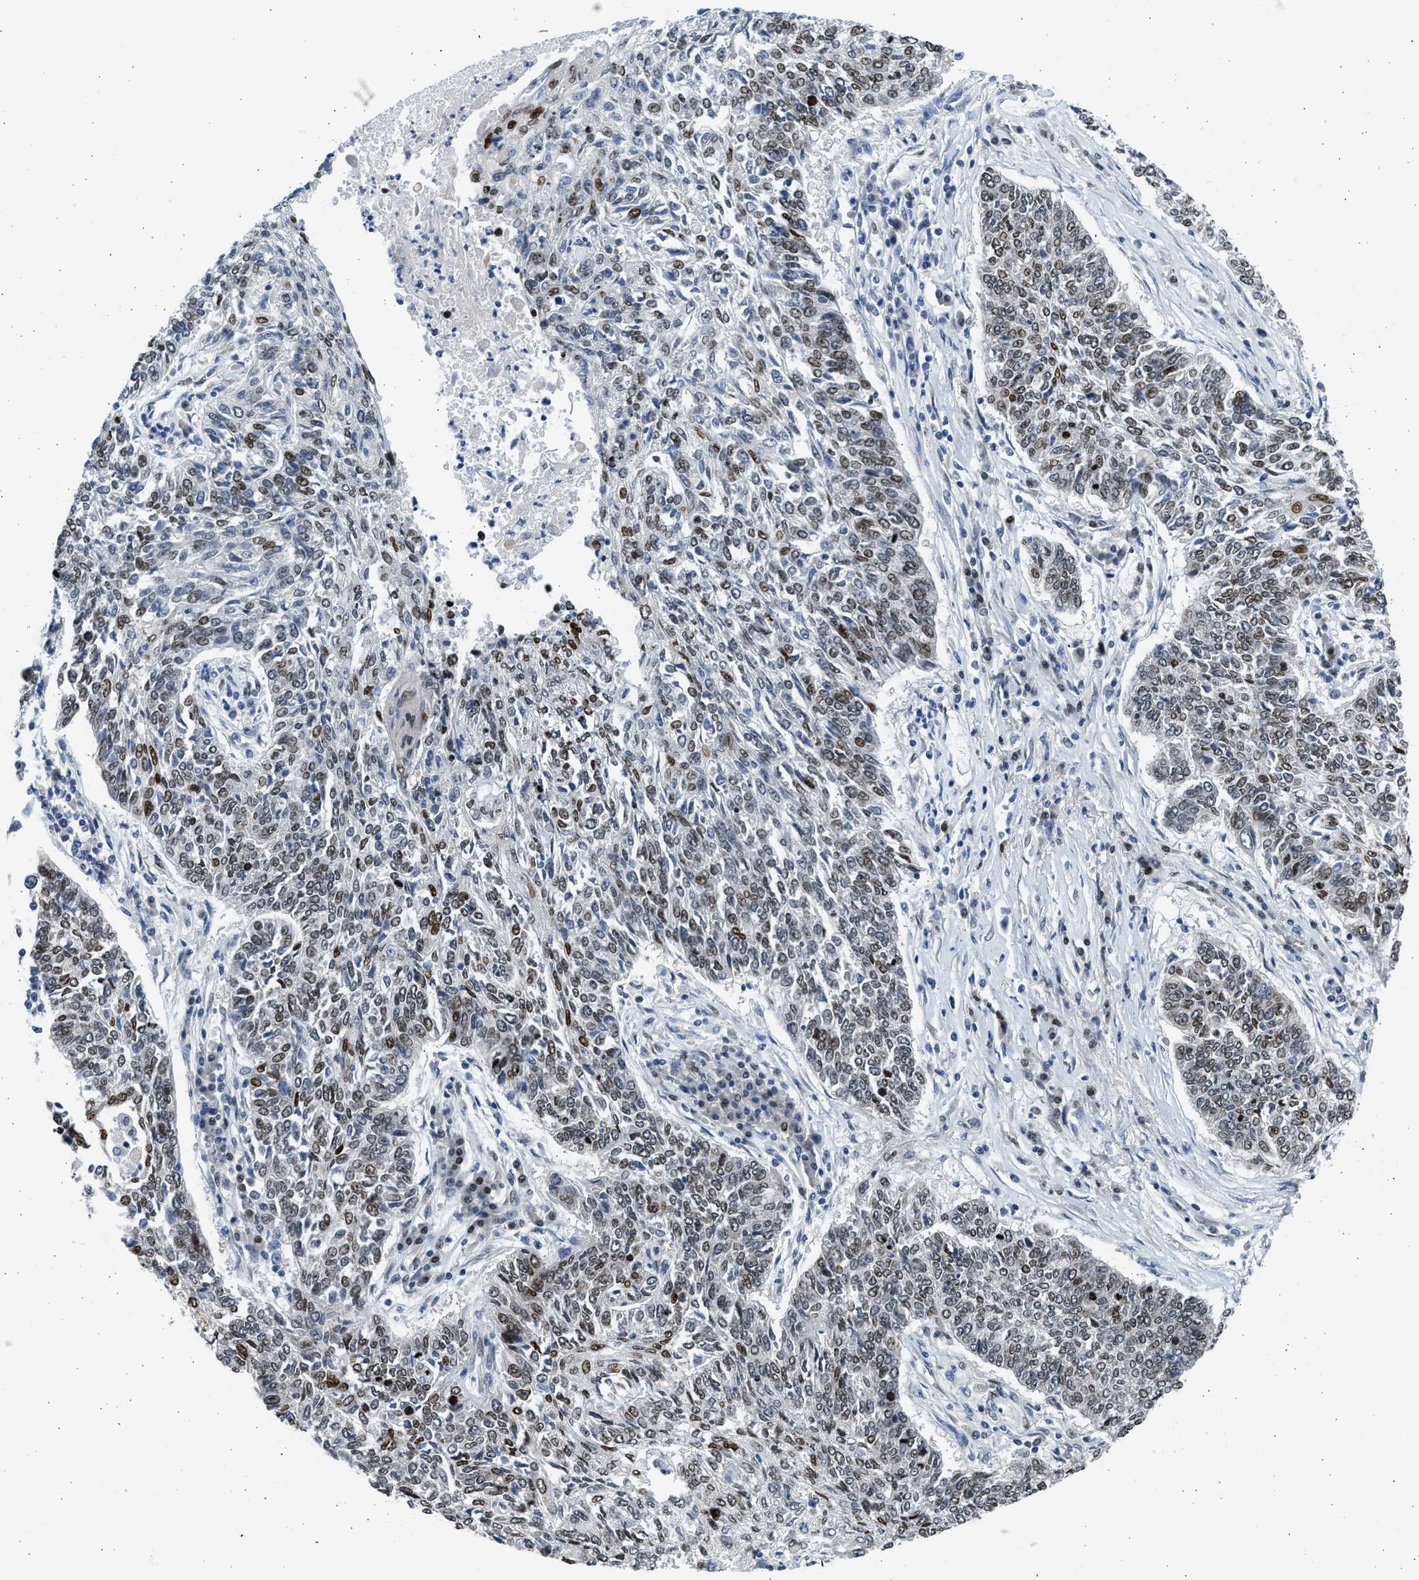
{"staining": {"intensity": "moderate", "quantity": ">75%", "location": "nuclear"}, "tissue": "lung cancer", "cell_type": "Tumor cells", "image_type": "cancer", "snomed": [{"axis": "morphology", "description": "Normal tissue, NOS"}, {"axis": "morphology", "description": "Squamous cell carcinoma, NOS"}, {"axis": "topography", "description": "Cartilage tissue"}, {"axis": "topography", "description": "Bronchus"}, {"axis": "topography", "description": "Lung"}], "caption": "DAB immunohistochemical staining of lung cancer reveals moderate nuclear protein positivity in about >75% of tumor cells. The staining was performed using DAB (3,3'-diaminobenzidine), with brown indicating positive protein expression. Nuclei are stained blue with hematoxylin.", "gene": "HMGN3", "patient": {"sex": "female", "age": 49}}